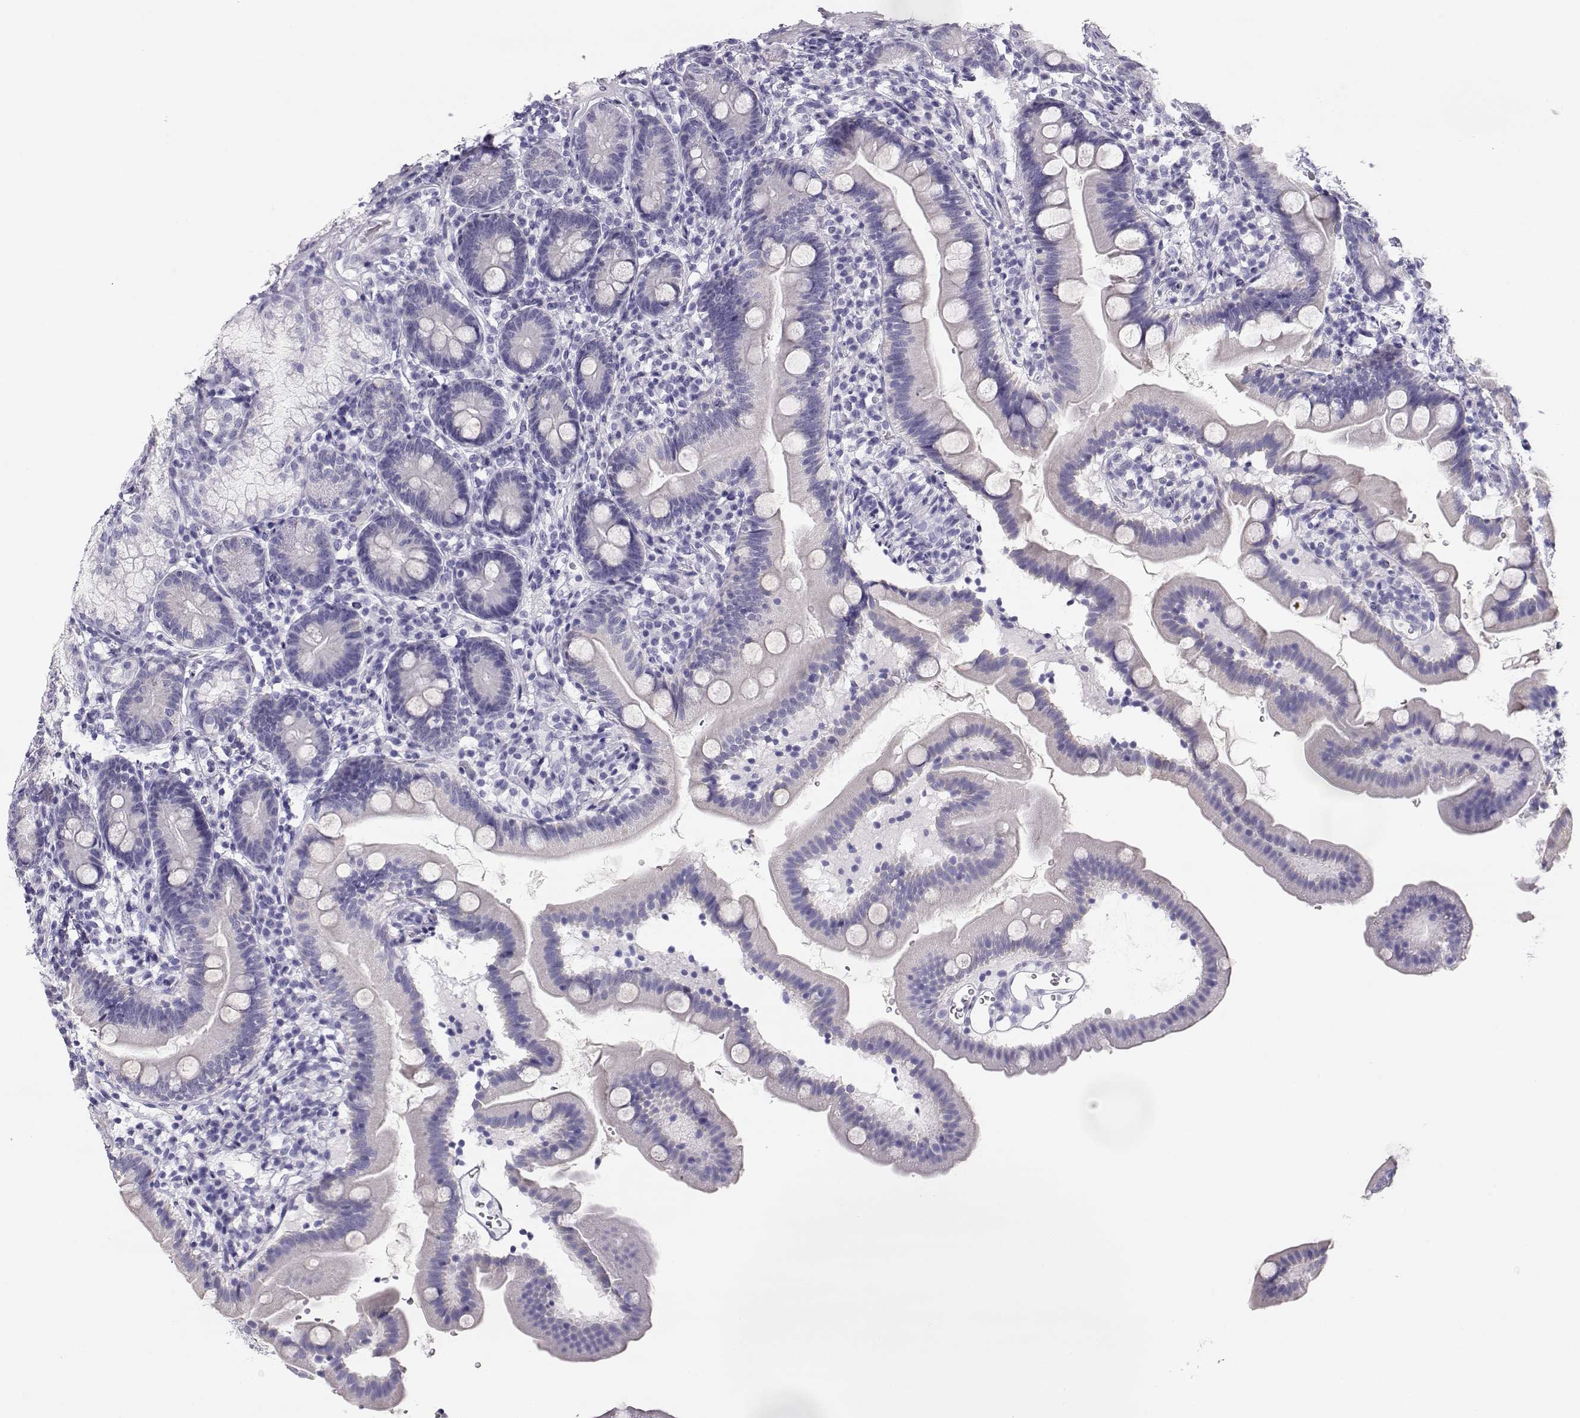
{"staining": {"intensity": "negative", "quantity": "none", "location": "none"}, "tissue": "duodenum", "cell_type": "Glandular cells", "image_type": "normal", "snomed": [{"axis": "morphology", "description": "Normal tissue, NOS"}, {"axis": "topography", "description": "Duodenum"}], "caption": "The histopathology image shows no significant positivity in glandular cells of duodenum. (DAB IHC visualized using brightfield microscopy, high magnification).", "gene": "MAGEC1", "patient": {"sex": "female", "age": 67}}